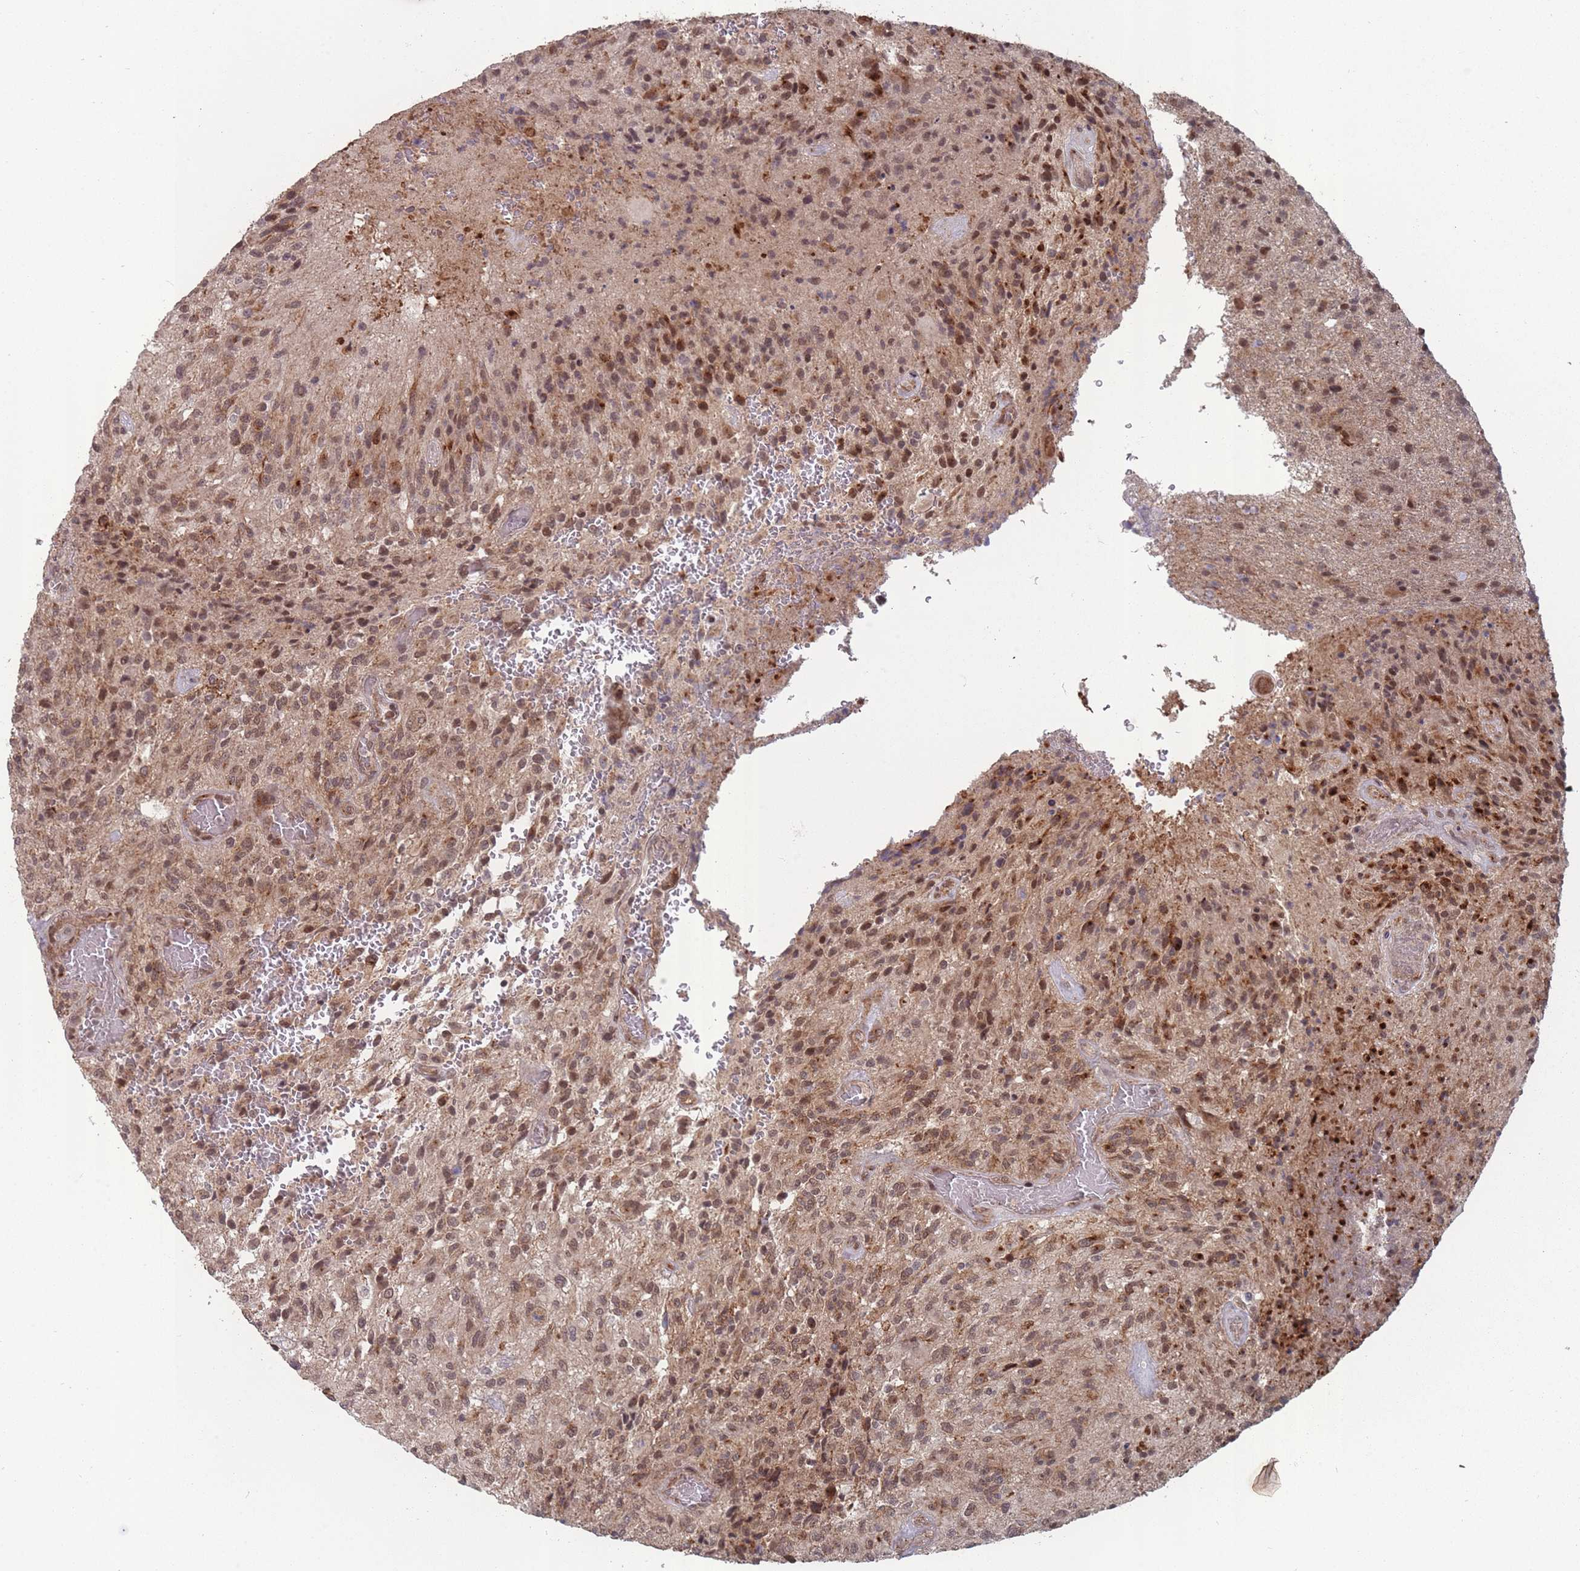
{"staining": {"intensity": "moderate", "quantity": ">75%", "location": "cytoplasmic/membranous,nuclear"}, "tissue": "glioma", "cell_type": "Tumor cells", "image_type": "cancer", "snomed": [{"axis": "morphology", "description": "Normal tissue, NOS"}, {"axis": "morphology", "description": "Glioma, malignant, High grade"}, {"axis": "topography", "description": "Cerebral cortex"}], "caption": "High-power microscopy captured an immunohistochemistry (IHC) micrograph of malignant glioma (high-grade), revealing moderate cytoplasmic/membranous and nuclear positivity in approximately >75% of tumor cells.", "gene": "CNTRL", "patient": {"sex": "male", "age": 56}}